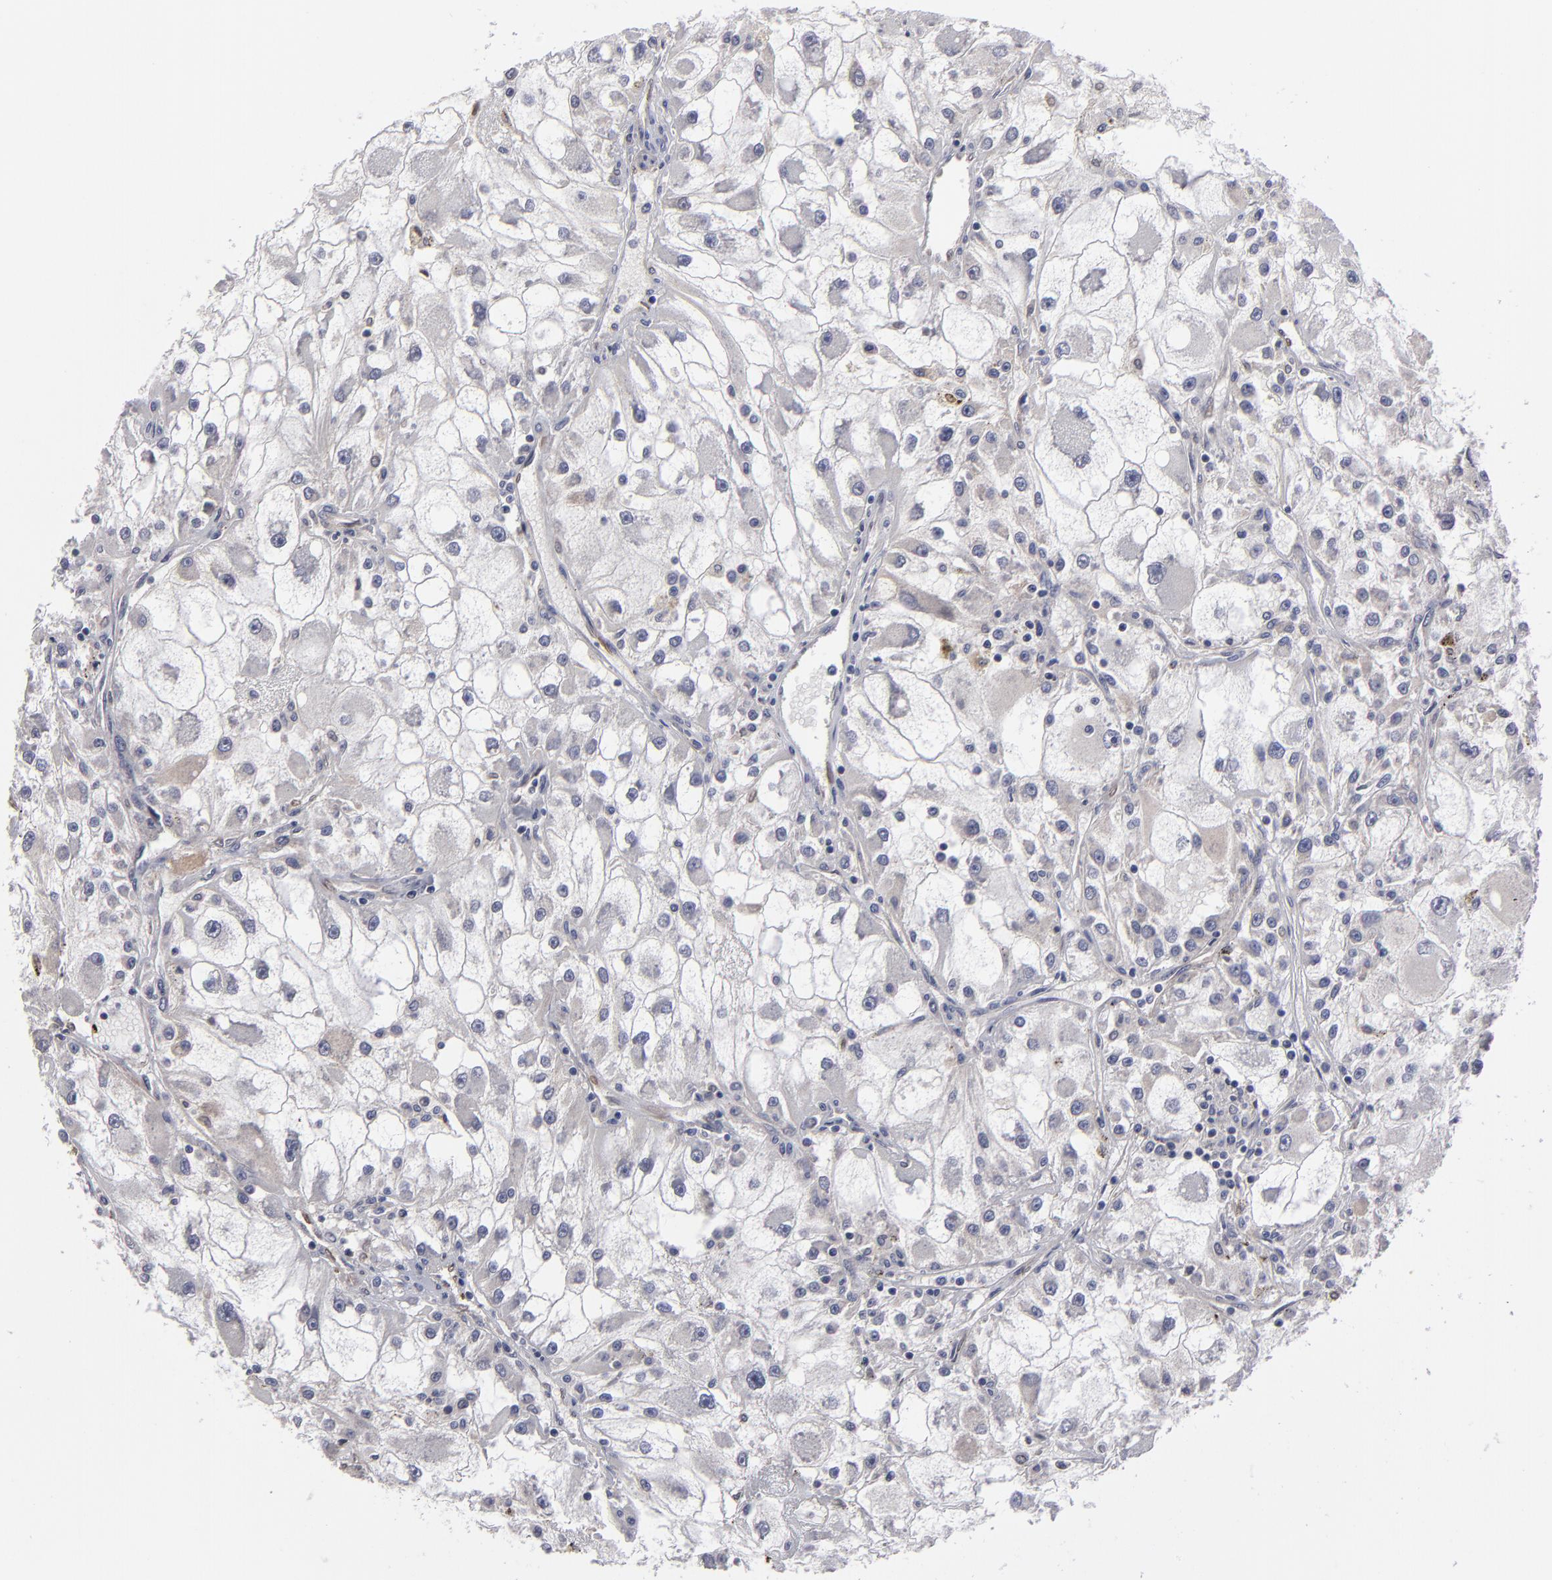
{"staining": {"intensity": "weak", "quantity": "<25%", "location": "cytoplasmic/membranous"}, "tissue": "renal cancer", "cell_type": "Tumor cells", "image_type": "cancer", "snomed": [{"axis": "morphology", "description": "Adenocarcinoma, NOS"}, {"axis": "topography", "description": "Kidney"}], "caption": "Immunohistochemical staining of human adenocarcinoma (renal) displays no significant positivity in tumor cells.", "gene": "CEP97", "patient": {"sex": "female", "age": 73}}